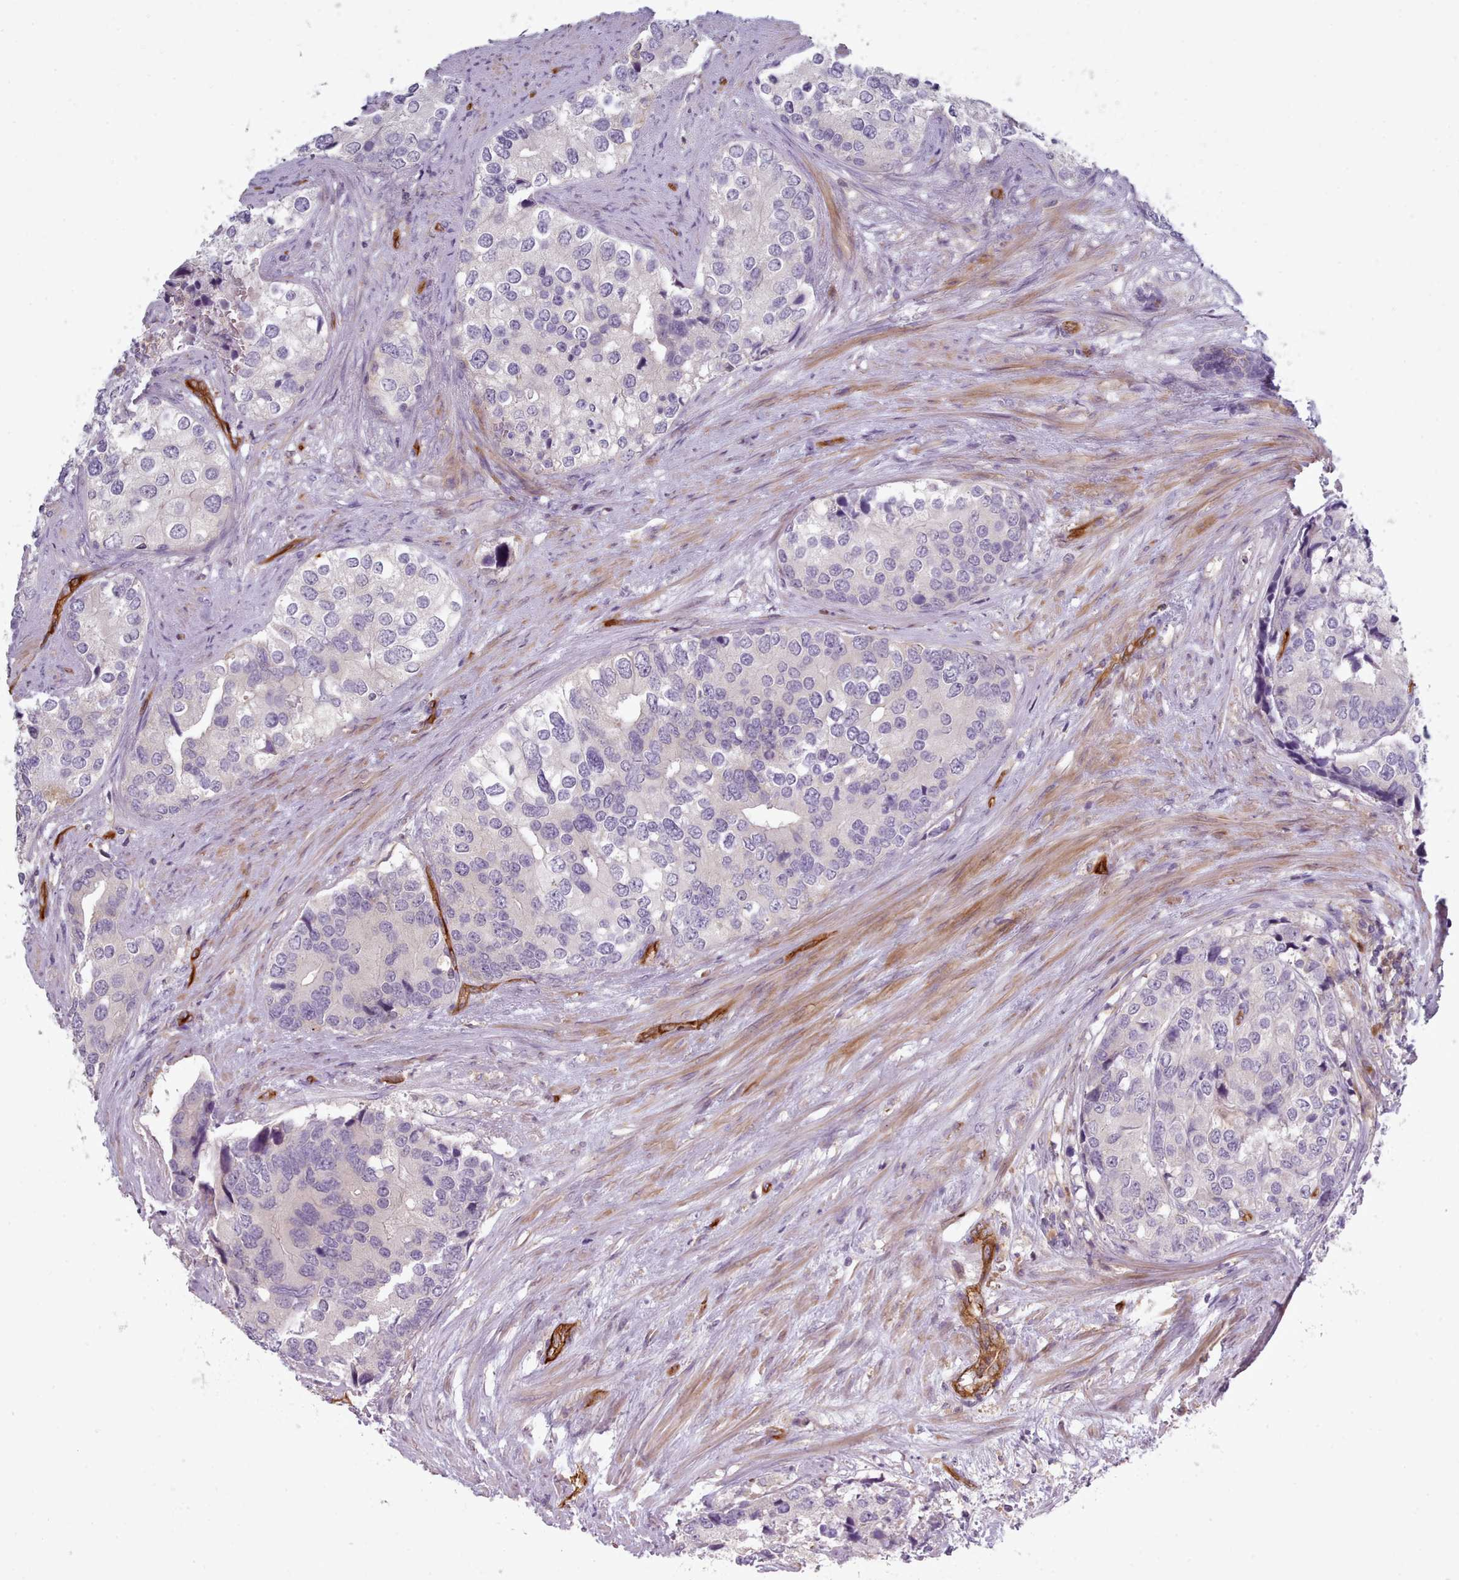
{"staining": {"intensity": "negative", "quantity": "none", "location": "none"}, "tissue": "prostate cancer", "cell_type": "Tumor cells", "image_type": "cancer", "snomed": [{"axis": "morphology", "description": "Adenocarcinoma, High grade"}, {"axis": "topography", "description": "Prostate"}], "caption": "High magnification brightfield microscopy of adenocarcinoma (high-grade) (prostate) stained with DAB (brown) and counterstained with hematoxylin (blue): tumor cells show no significant expression.", "gene": "CD300LF", "patient": {"sex": "male", "age": 62}}